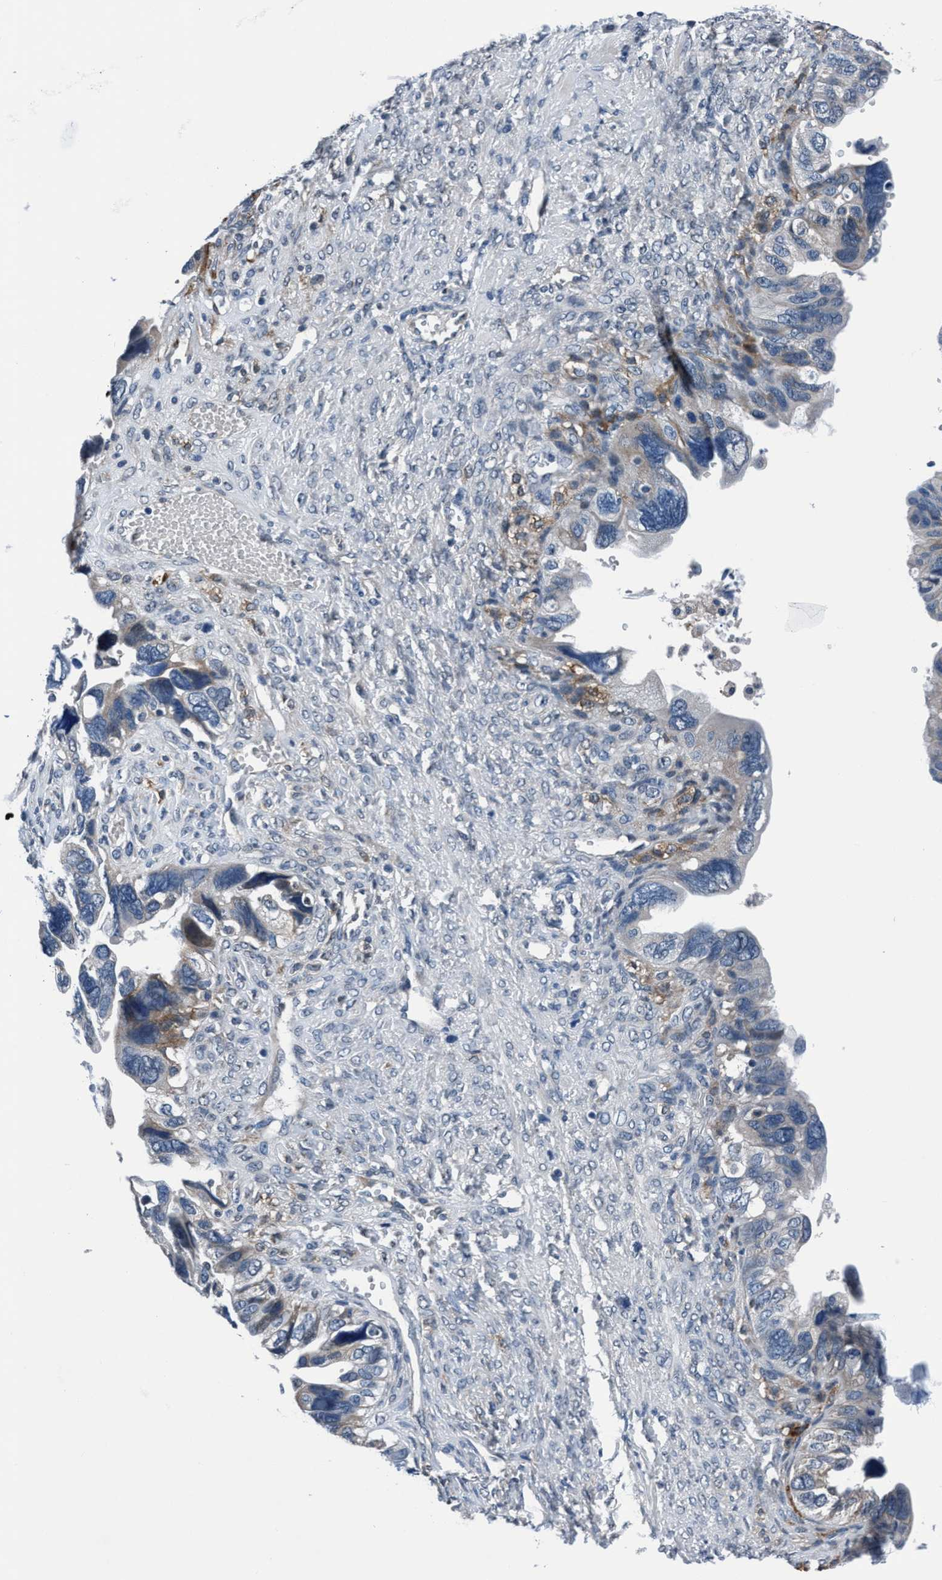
{"staining": {"intensity": "negative", "quantity": "none", "location": "none"}, "tissue": "ovarian cancer", "cell_type": "Tumor cells", "image_type": "cancer", "snomed": [{"axis": "morphology", "description": "Cystadenocarcinoma, serous, NOS"}, {"axis": "topography", "description": "Ovary"}], "caption": "Immunohistochemistry image of neoplastic tissue: human ovarian cancer stained with DAB (3,3'-diaminobenzidine) shows no significant protein staining in tumor cells.", "gene": "TMEM94", "patient": {"sex": "female", "age": 79}}